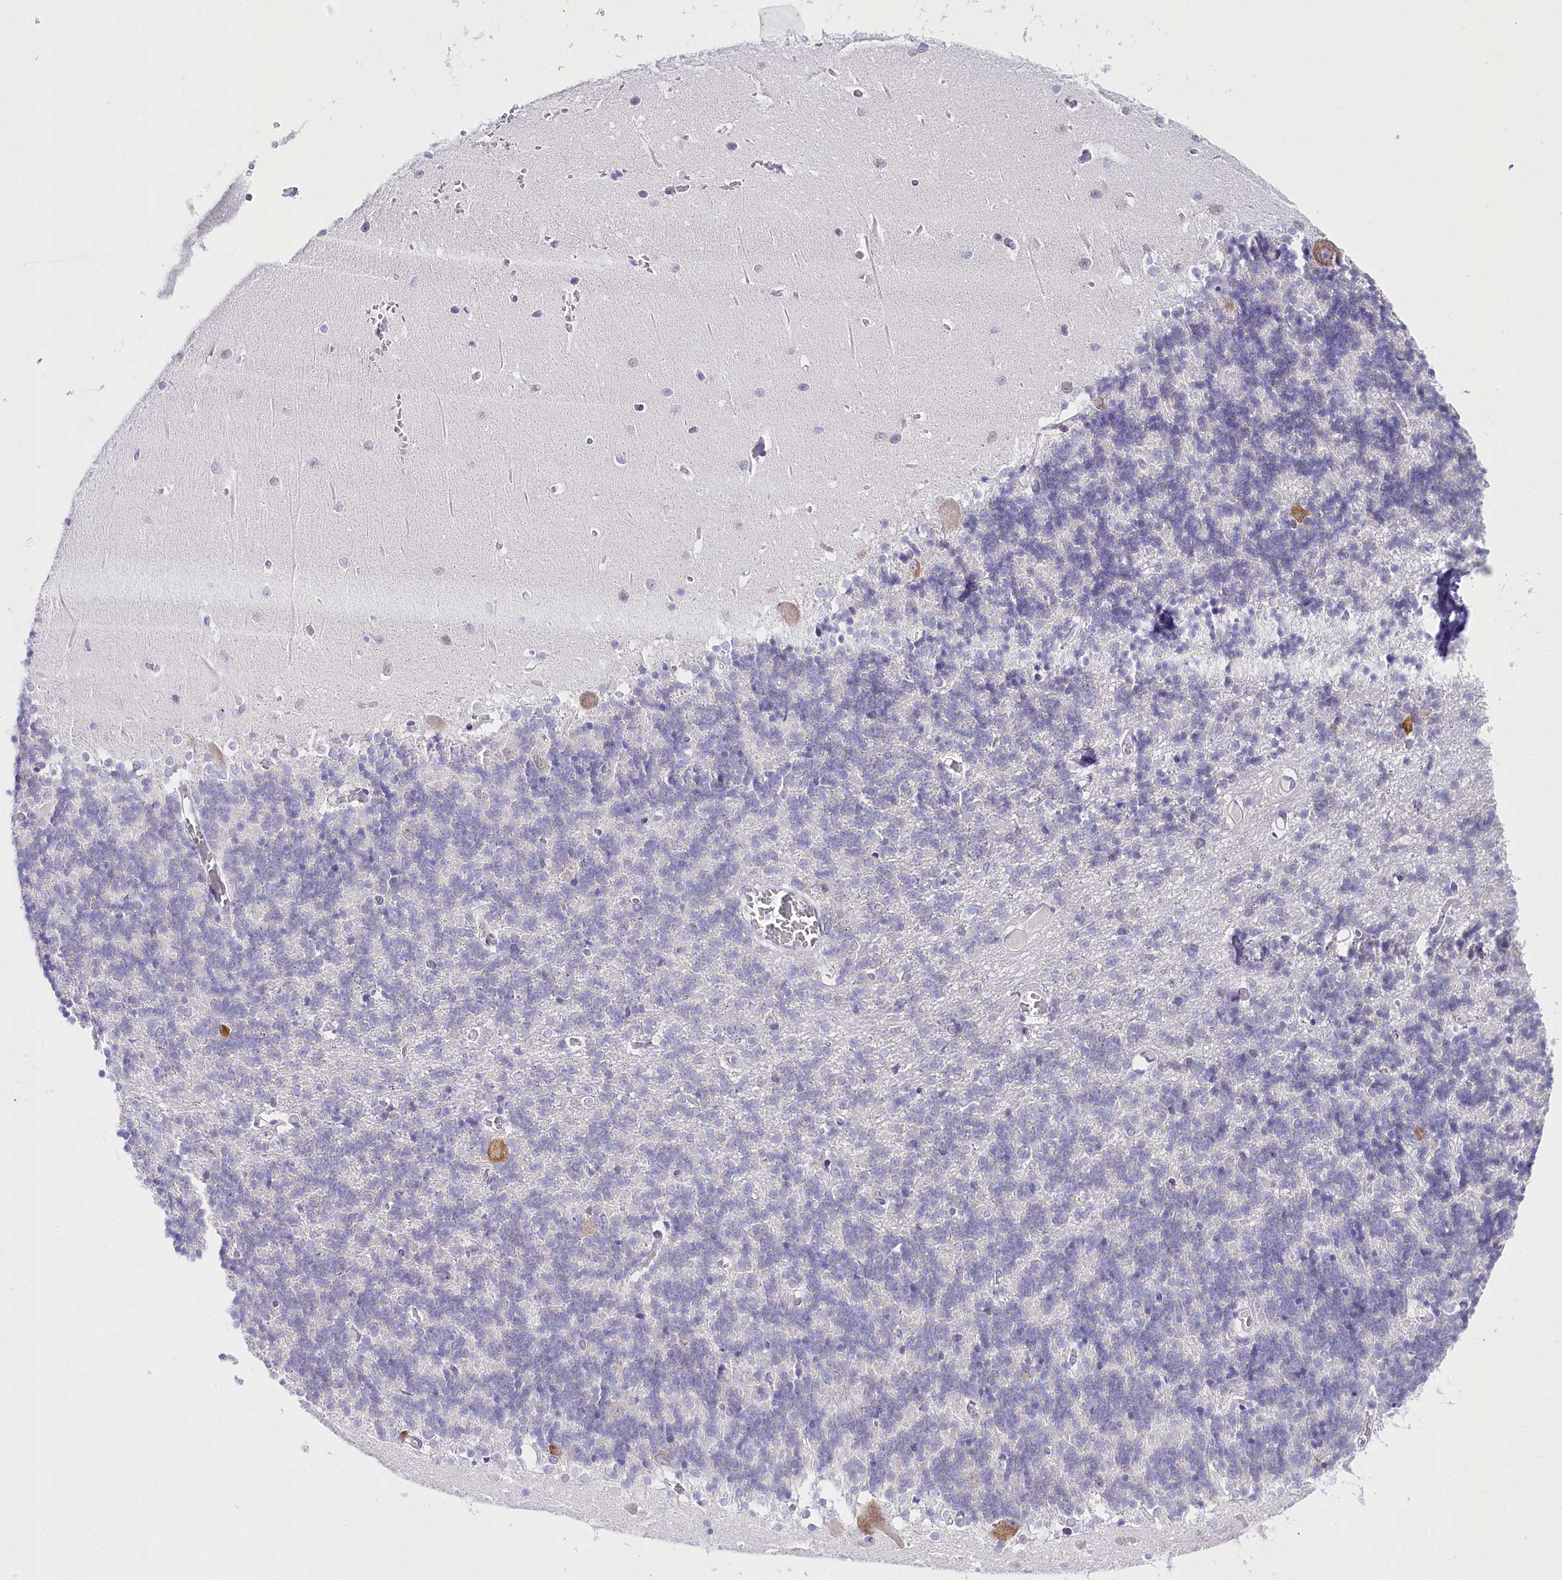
{"staining": {"intensity": "negative", "quantity": "none", "location": "none"}, "tissue": "cerebellum", "cell_type": "Cells in granular layer", "image_type": "normal", "snomed": [{"axis": "morphology", "description": "Normal tissue, NOS"}, {"axis": "topography", "description": "Cerebellum"}], "caption": "An image of cerebellum stained for a protein reveals no brown staining in cells in granular layer.", "gene": "CSN3", "patient": {"sex": "male", "age": 37}}